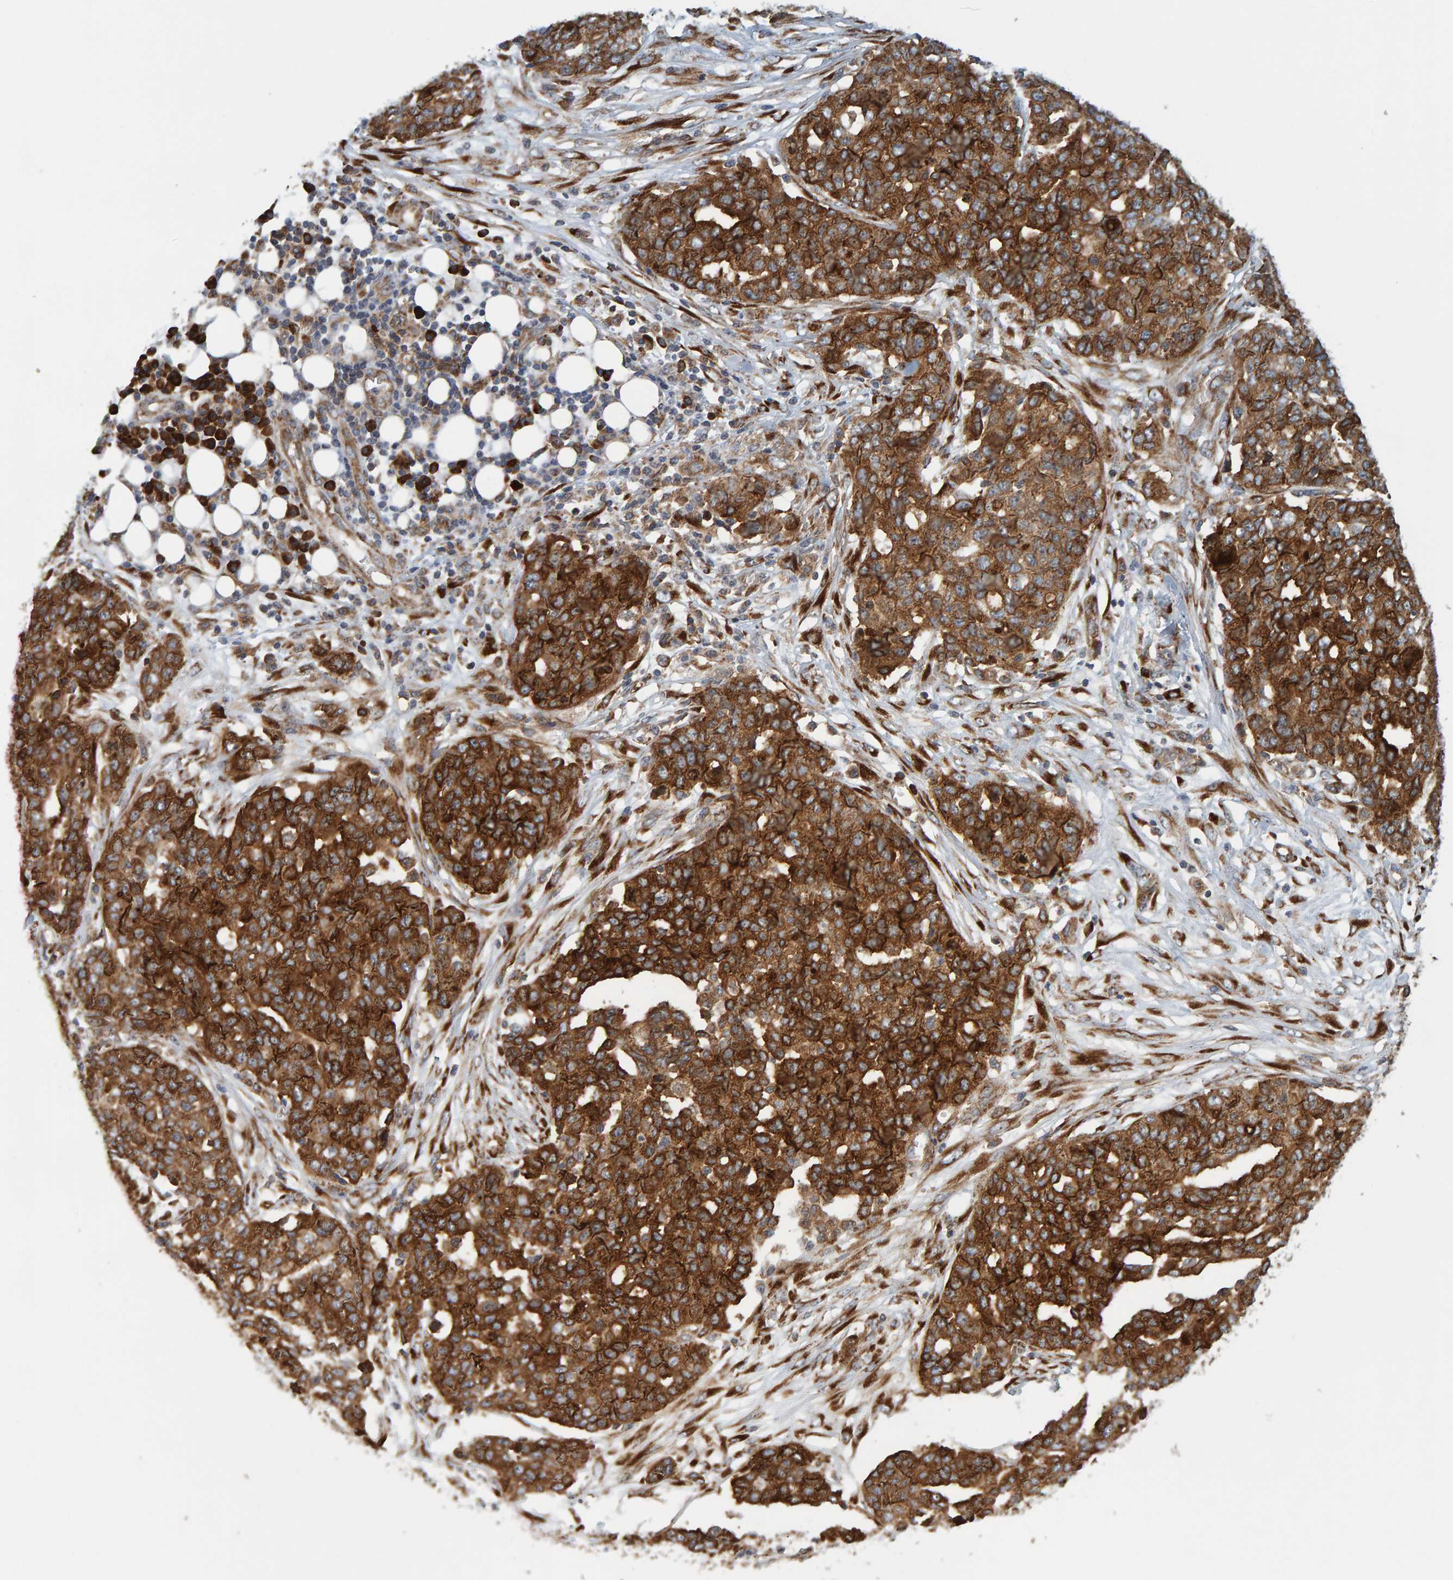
{"staining": {"intensity": "strong", "quantity": ">75%", "location": "cytoplasmic/membranous"}, "tissue": "ovarian cancer", "cell_type": "Tumor cells", "image_type": "cancer", "snomed": [{"axis": "morphology", "description": "Cystadenocarcinoma, serous, NOS"}, {"axis": "topography", "description": "Soft tissue"}, {"axis": "topography", "description": "Ovary"}], "caption": "Protein staining by IHC shows strong cytoplasmic/membranous staining in about >75% of tumor cells in serous cystadenocarcinoma (ovarian).", "gene": "BAIAP2", "patient": {"sex": "female", "age": 57}}